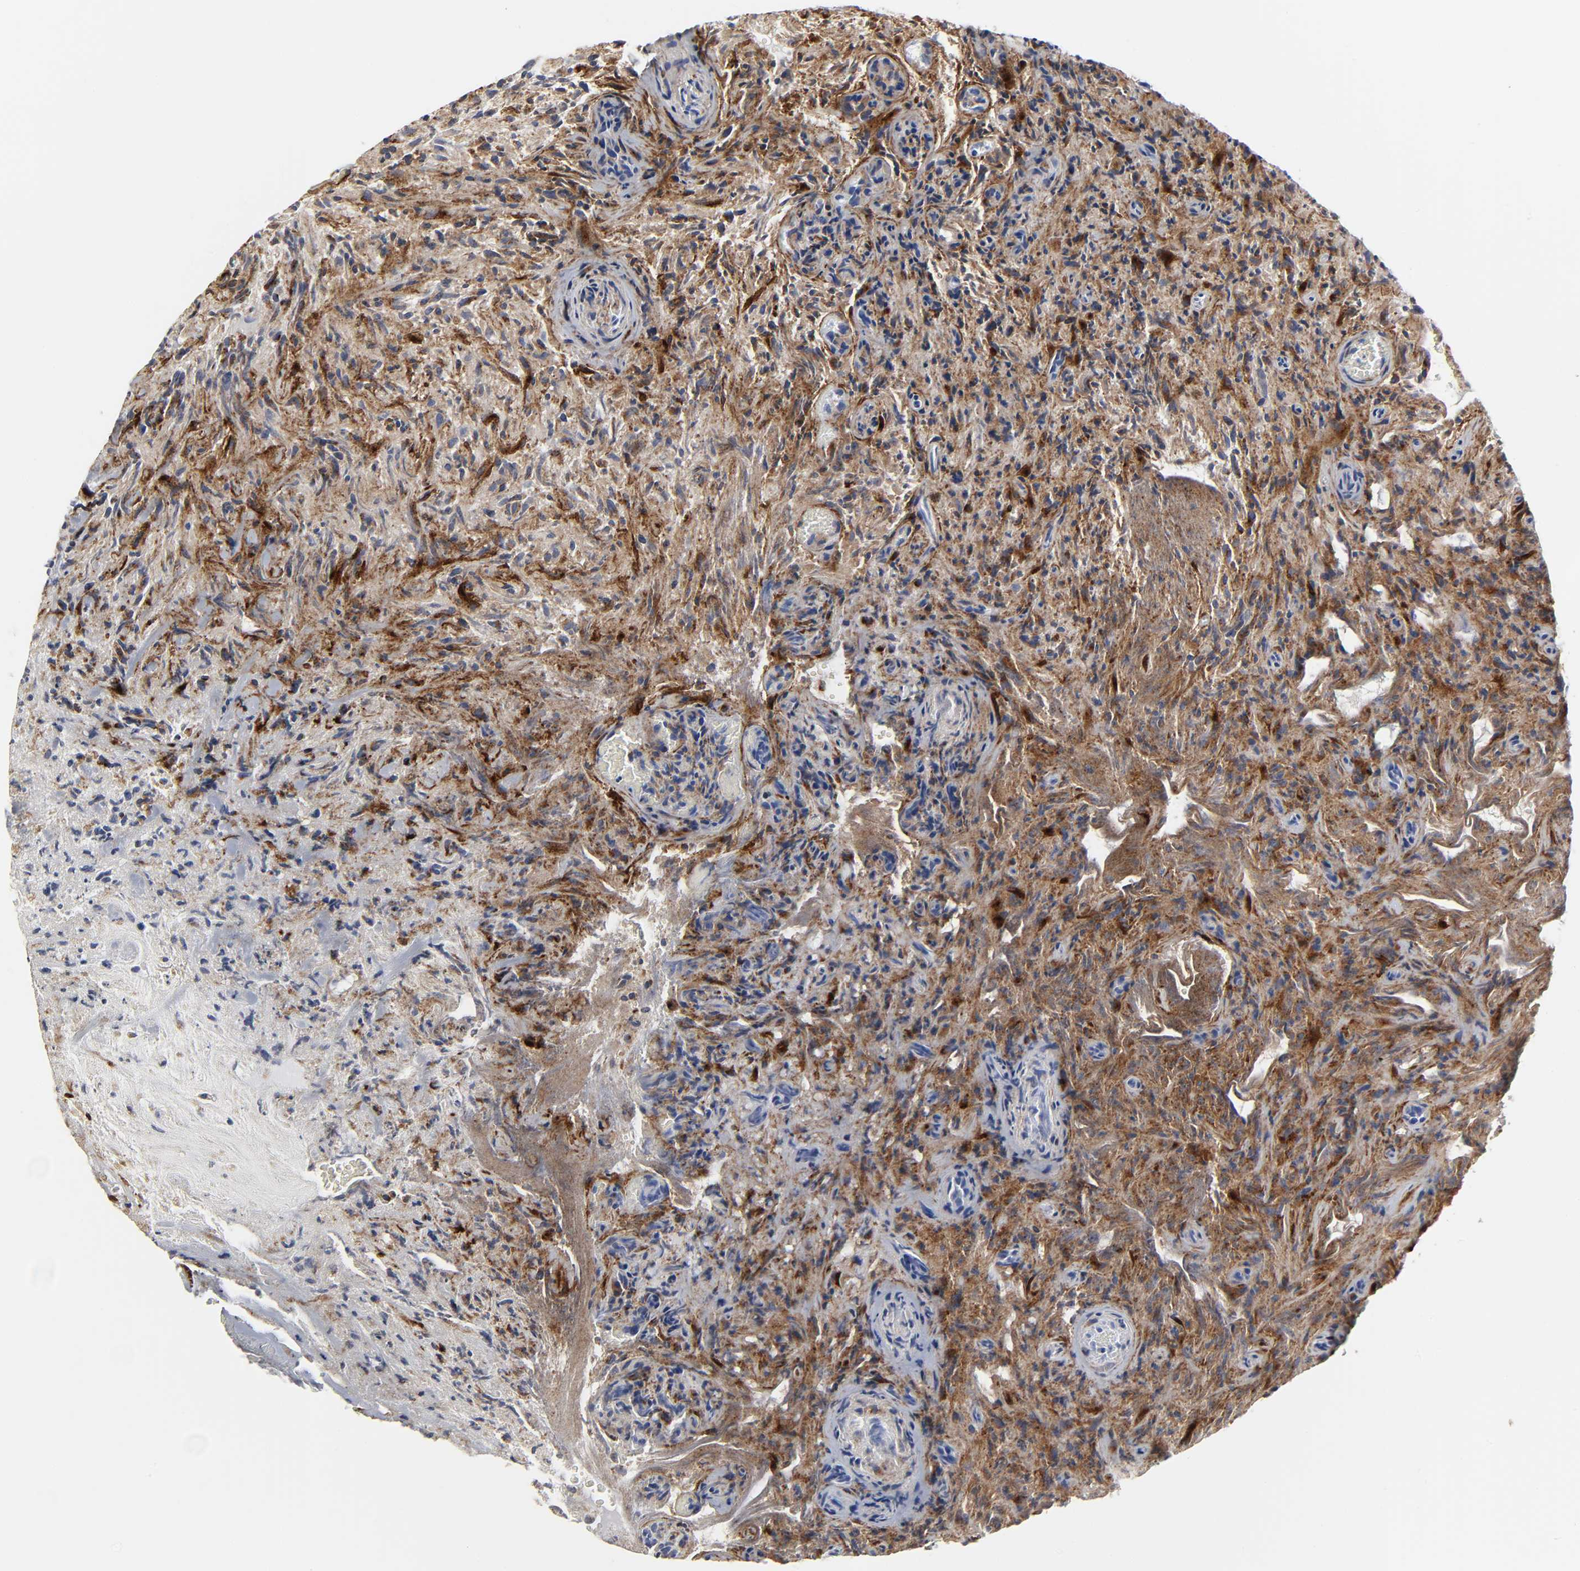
{"staining": {"intensity": "strong", "quantity": "25%-75%", "location": "cytoplasmic/membranous"}, "tissue": "glioma", "cell_type": "Tumor cells", "image_type": "cancer", "snomed": [{"axis": "morphology", "description": "Normal tissue, NOS"}, {"axis": "morphology", "description": "Glioma, malignant, High grade"}, {"axis": "topography", "description": "Cerebral cortex"}], "caption": "There is high levels of strong cytoplasmic/membranous expression in tumor cells of glioma, as demonstrated by immunohistochemical staining (brown color).", "gene": "LRP1", "patient": {"sex": "male", "age": 75}}